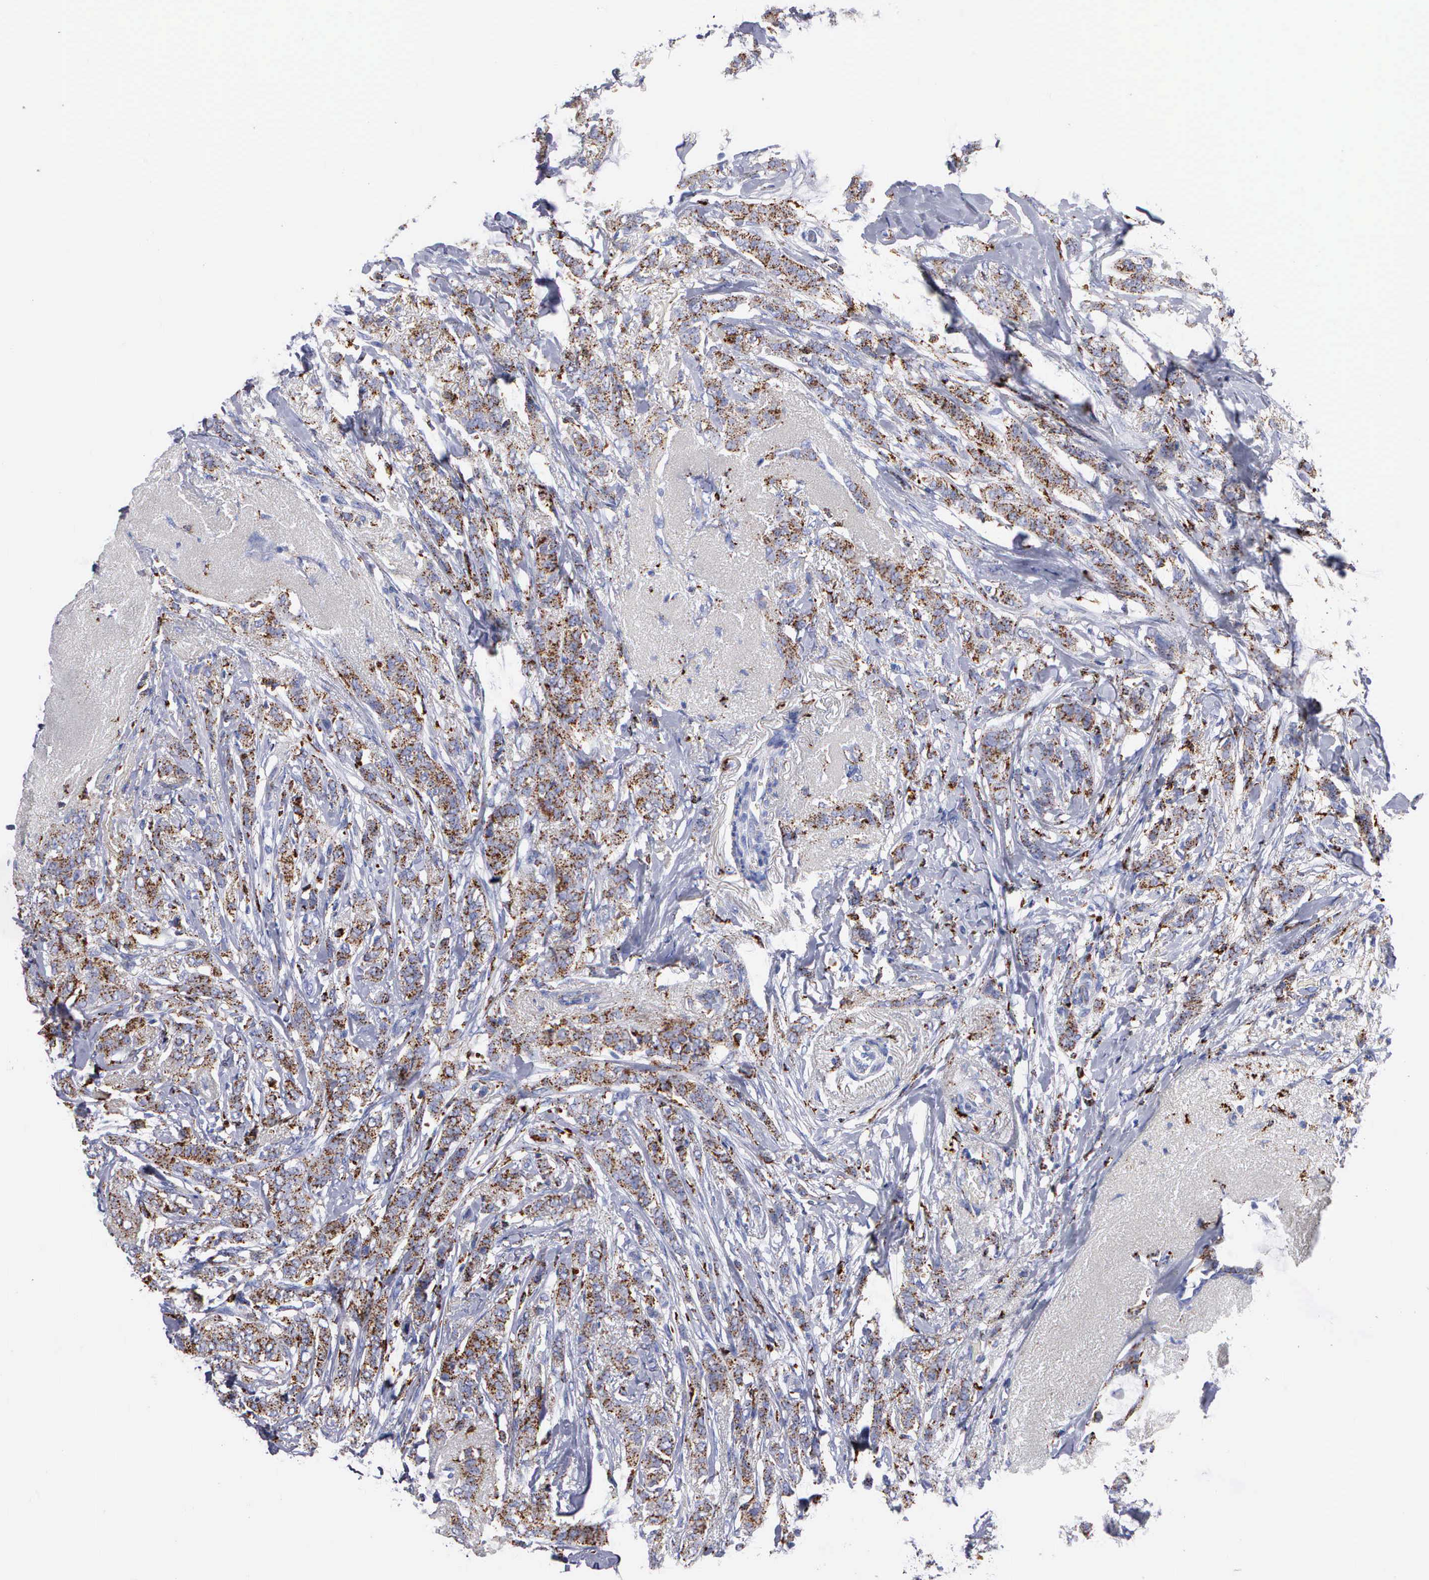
{"staining": {"intensity": "moderate", "quantity": "25%-75%", "location": "cytoplasmic/membranous"}, "tissue": "breast cancer", "cell_type": "Tumor cells", "image_type": "cancer", "snomed": [{"axis": "morphology", "description": "Lobular carcinoma"}, {"axis": "topography", "description": "Breast"}], "caption": "Tumor cells demonstrate medium levels of moderate cytoplasmic/membranous staining in about 25%-75% of cells in breast cancer (lobular carcinoma). (DAB (3,3'-diaminobenzidine) IHC, brown staining for protein, blue staining for nuclei).", "gene": "CTSH", "patient": {"sex": "female", "age": 55}}